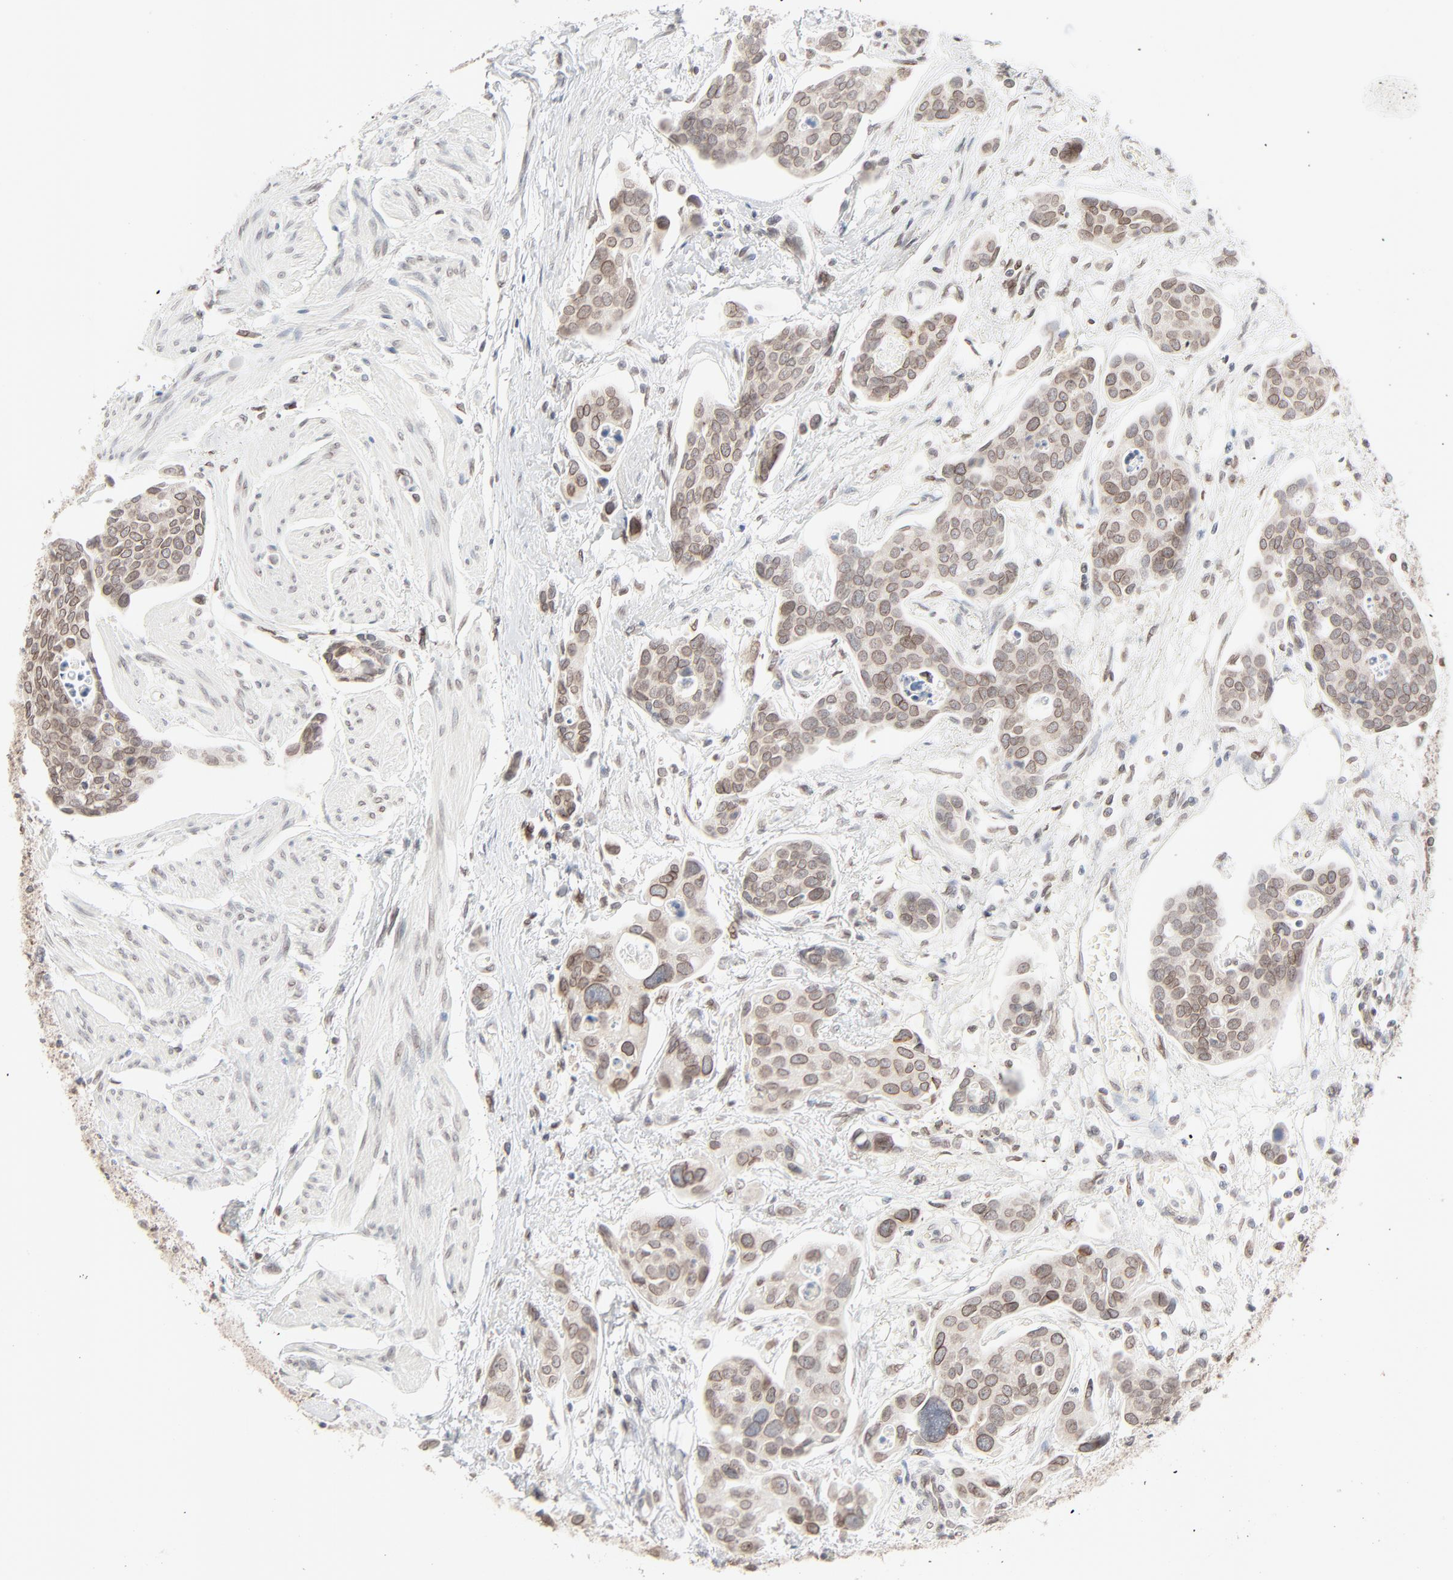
{"staining": {"intensity": "moderate", "quantity": ">75%", "location": "cytoplasmic/membranous,nuclear"}, "tissue": "urothelial cancer", "cell_type": "Tumor cells", "image_type": "cancer", "snomed": [{"axis": "morphology", "description": "Urothelial carcinoma, High grade"}, {"axis": "topography", "description": "Urinary bladder"}], "caption": "A micrograph showing moderate cytoplasmic/membranous and nuclear expression in approximately >75% of tumor cells in urothelial cancer, as visualized by brown immunohistochemical staining.", "gene": "MAD1L1", "patient": {"sex": "male", "age": 78}}